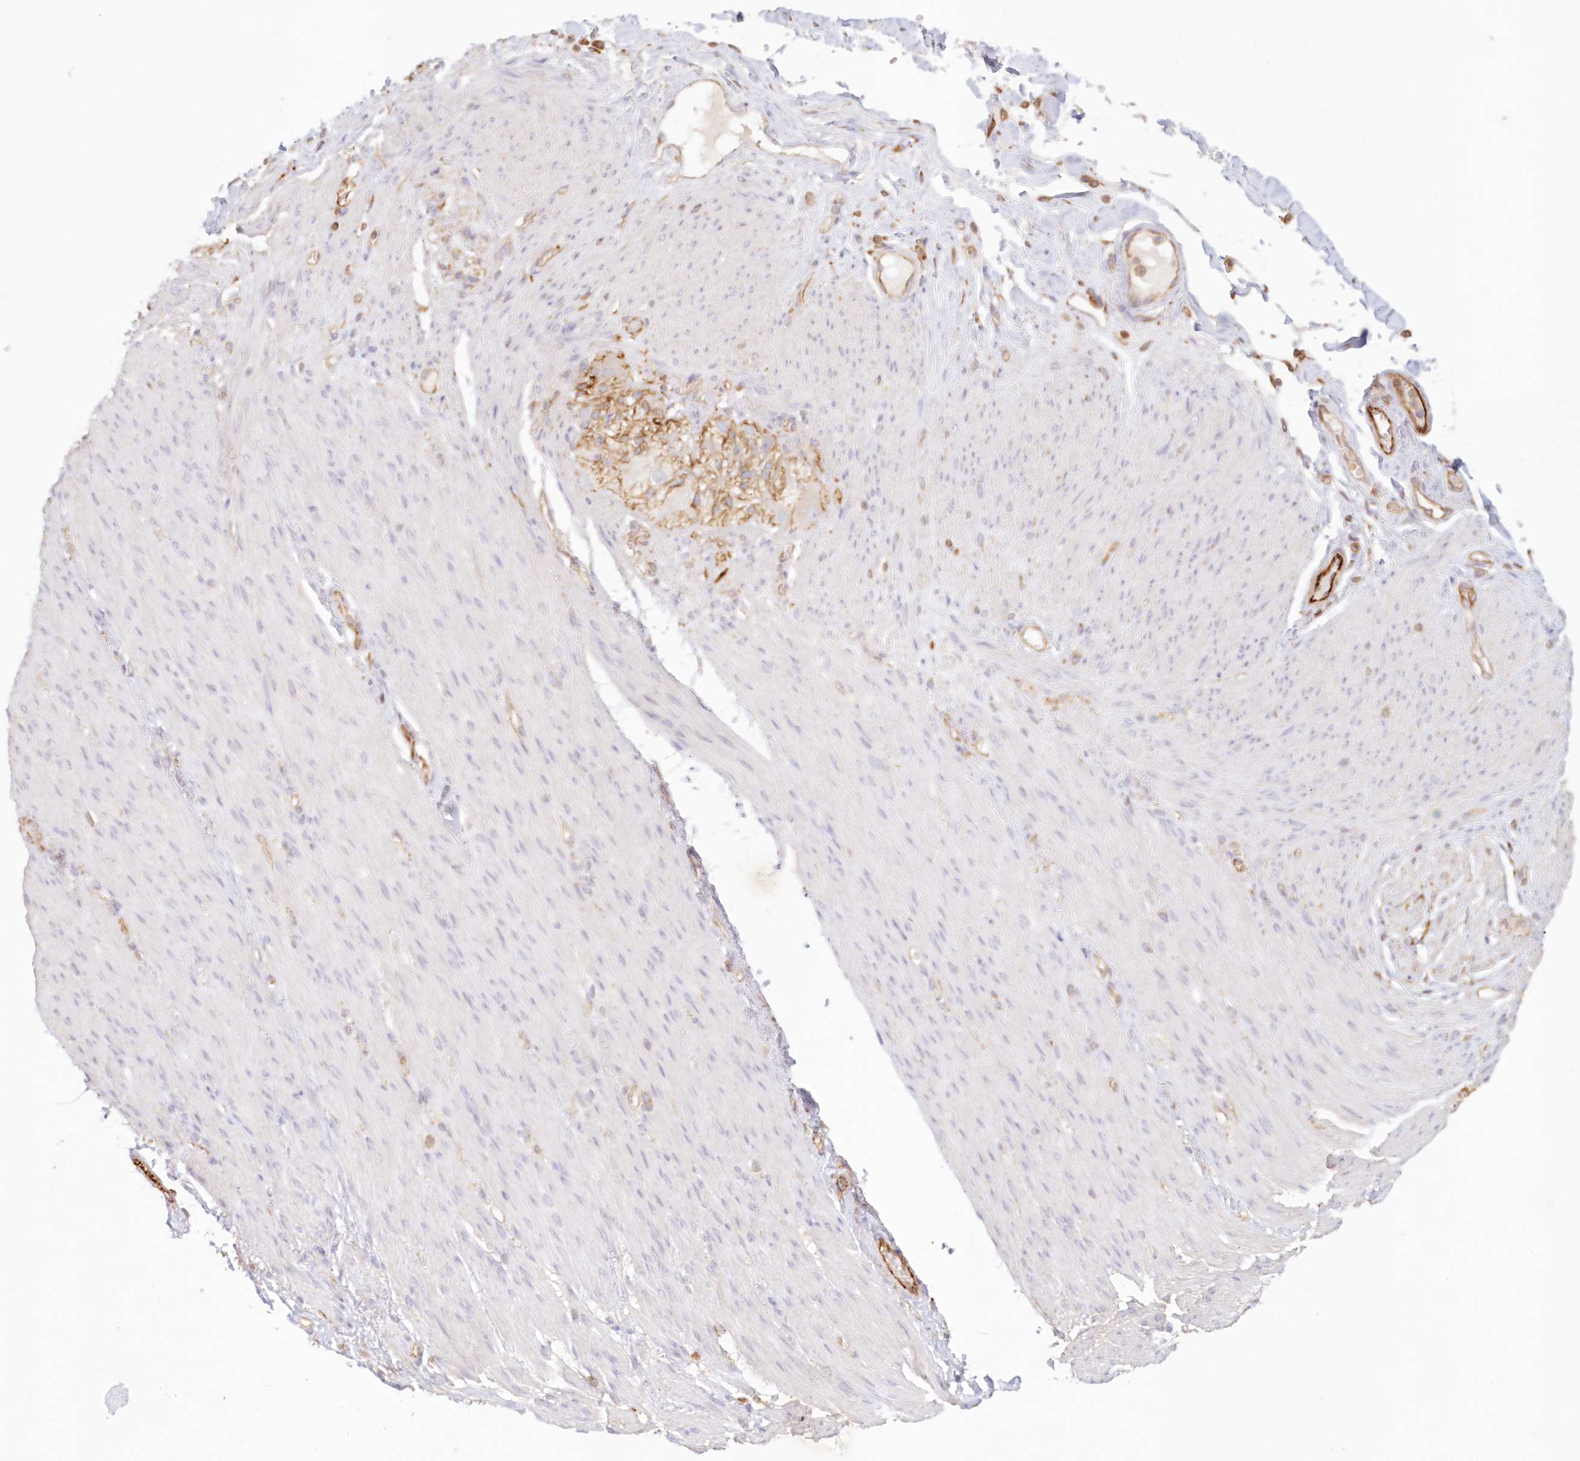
{"staining": {"intensity": "weak", "quantity": "25%-75%", "location": "cytoplasmic/membranous"}, "tissue": "adipose tissue", "cell_type": "Adipocytes", "image_type": "normal", "snomed": [{"axis": "morphology", "description": "Normal tissue, NOS"}, {"axis": "topography", "description": "Colon"}, {"axis": "topography", "description": "Peripheral nerve tissue"}], "caption": "Immunohistochemistry (IHC) (DAB (3,3'-diaminobenzidine)) staining of benign human adipose tissue exhibits weak cytoplasmic/membranous protein positivity in about 25%-75% of adipocytes.", "gene": "DMRTB1", "patient": {"sex": "female", "age": 61}}